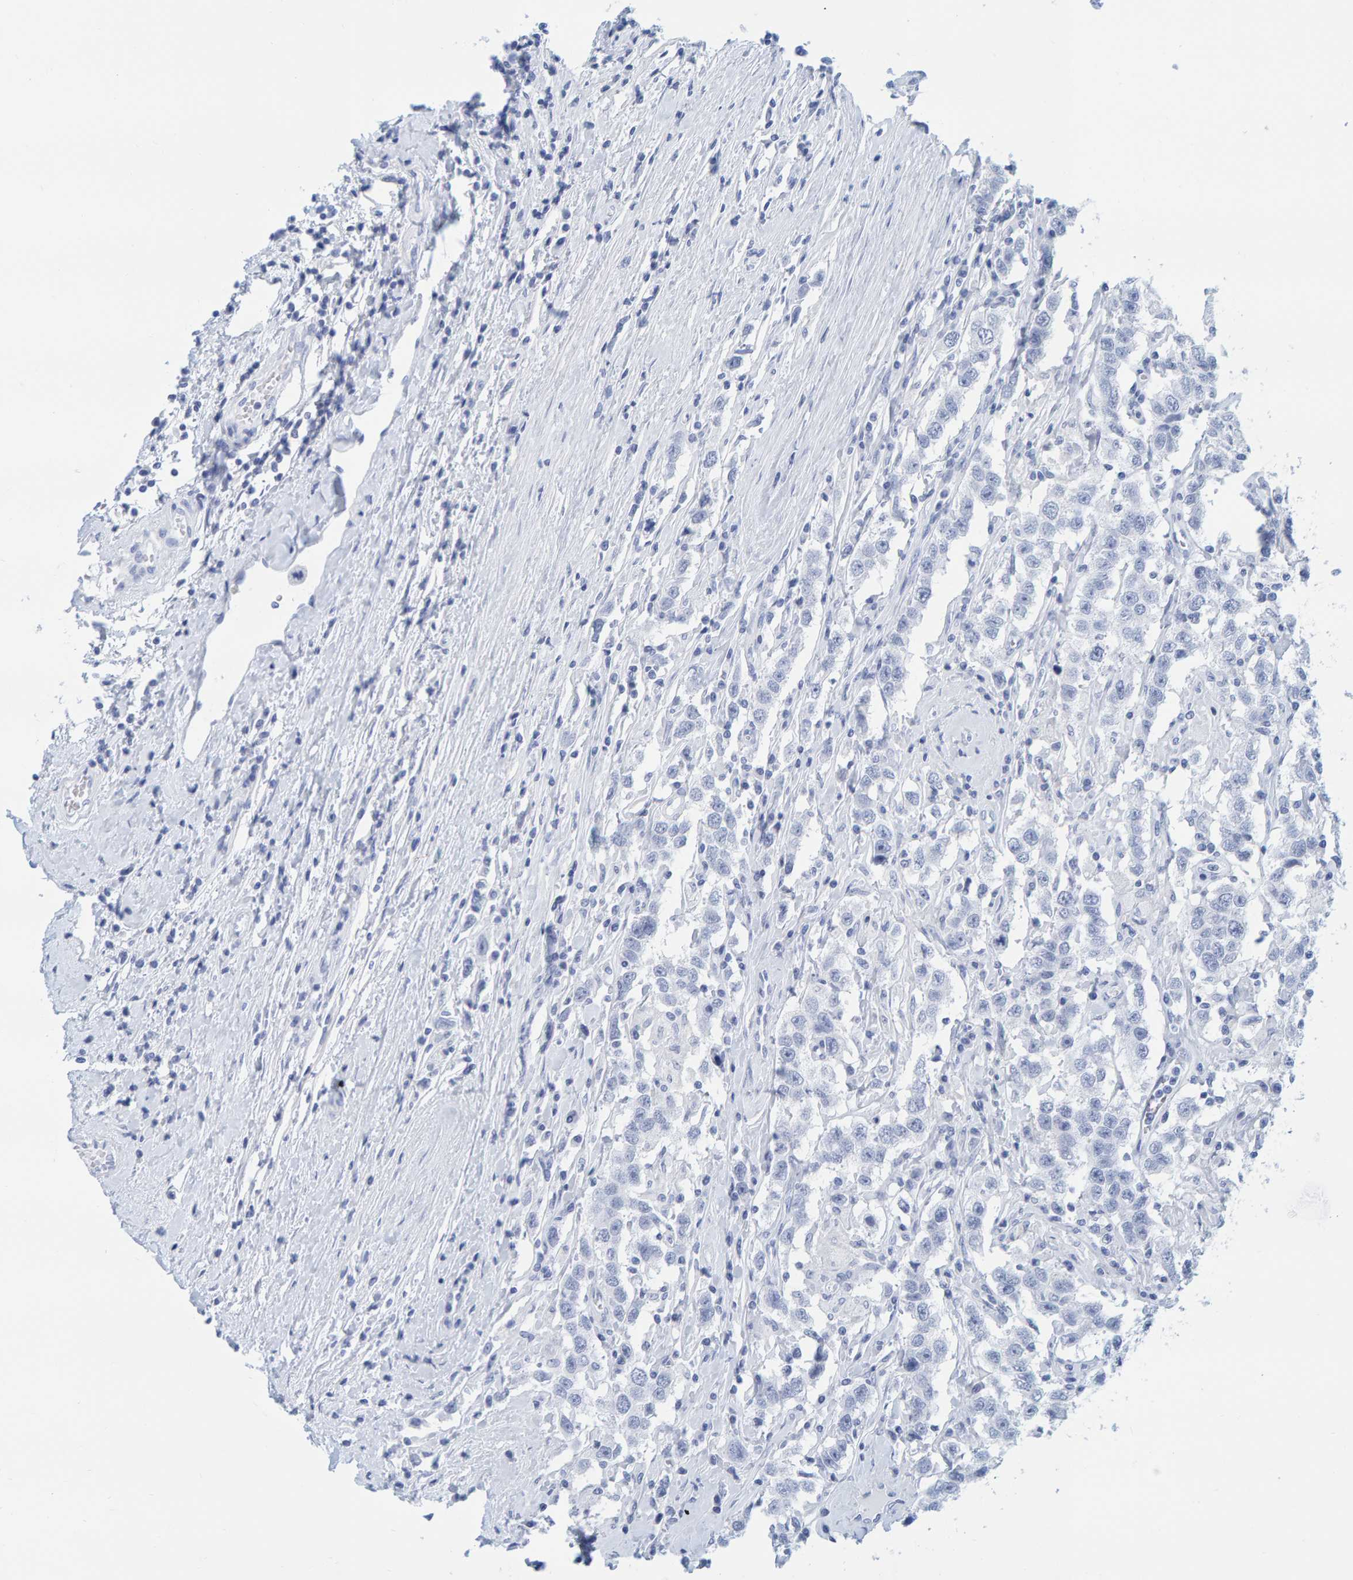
{"staining": {"intensity": "negative", "quantity": "none", "location": "none"}, "tissue": "testis cancer", "cell_type": "Tumor cells", "image_type": "cancer", "snomed": [{"axis": "morphology", "description": "Seminoma, NOS"}, {"axis": "topography", "description": "Testis"}], "caption": "Immunohistochemical staining of seminoma (testis) shows no significant staining in tumor cells.", "gene": "SFTPC", "patient": {"sex": "male", "age": 41}}